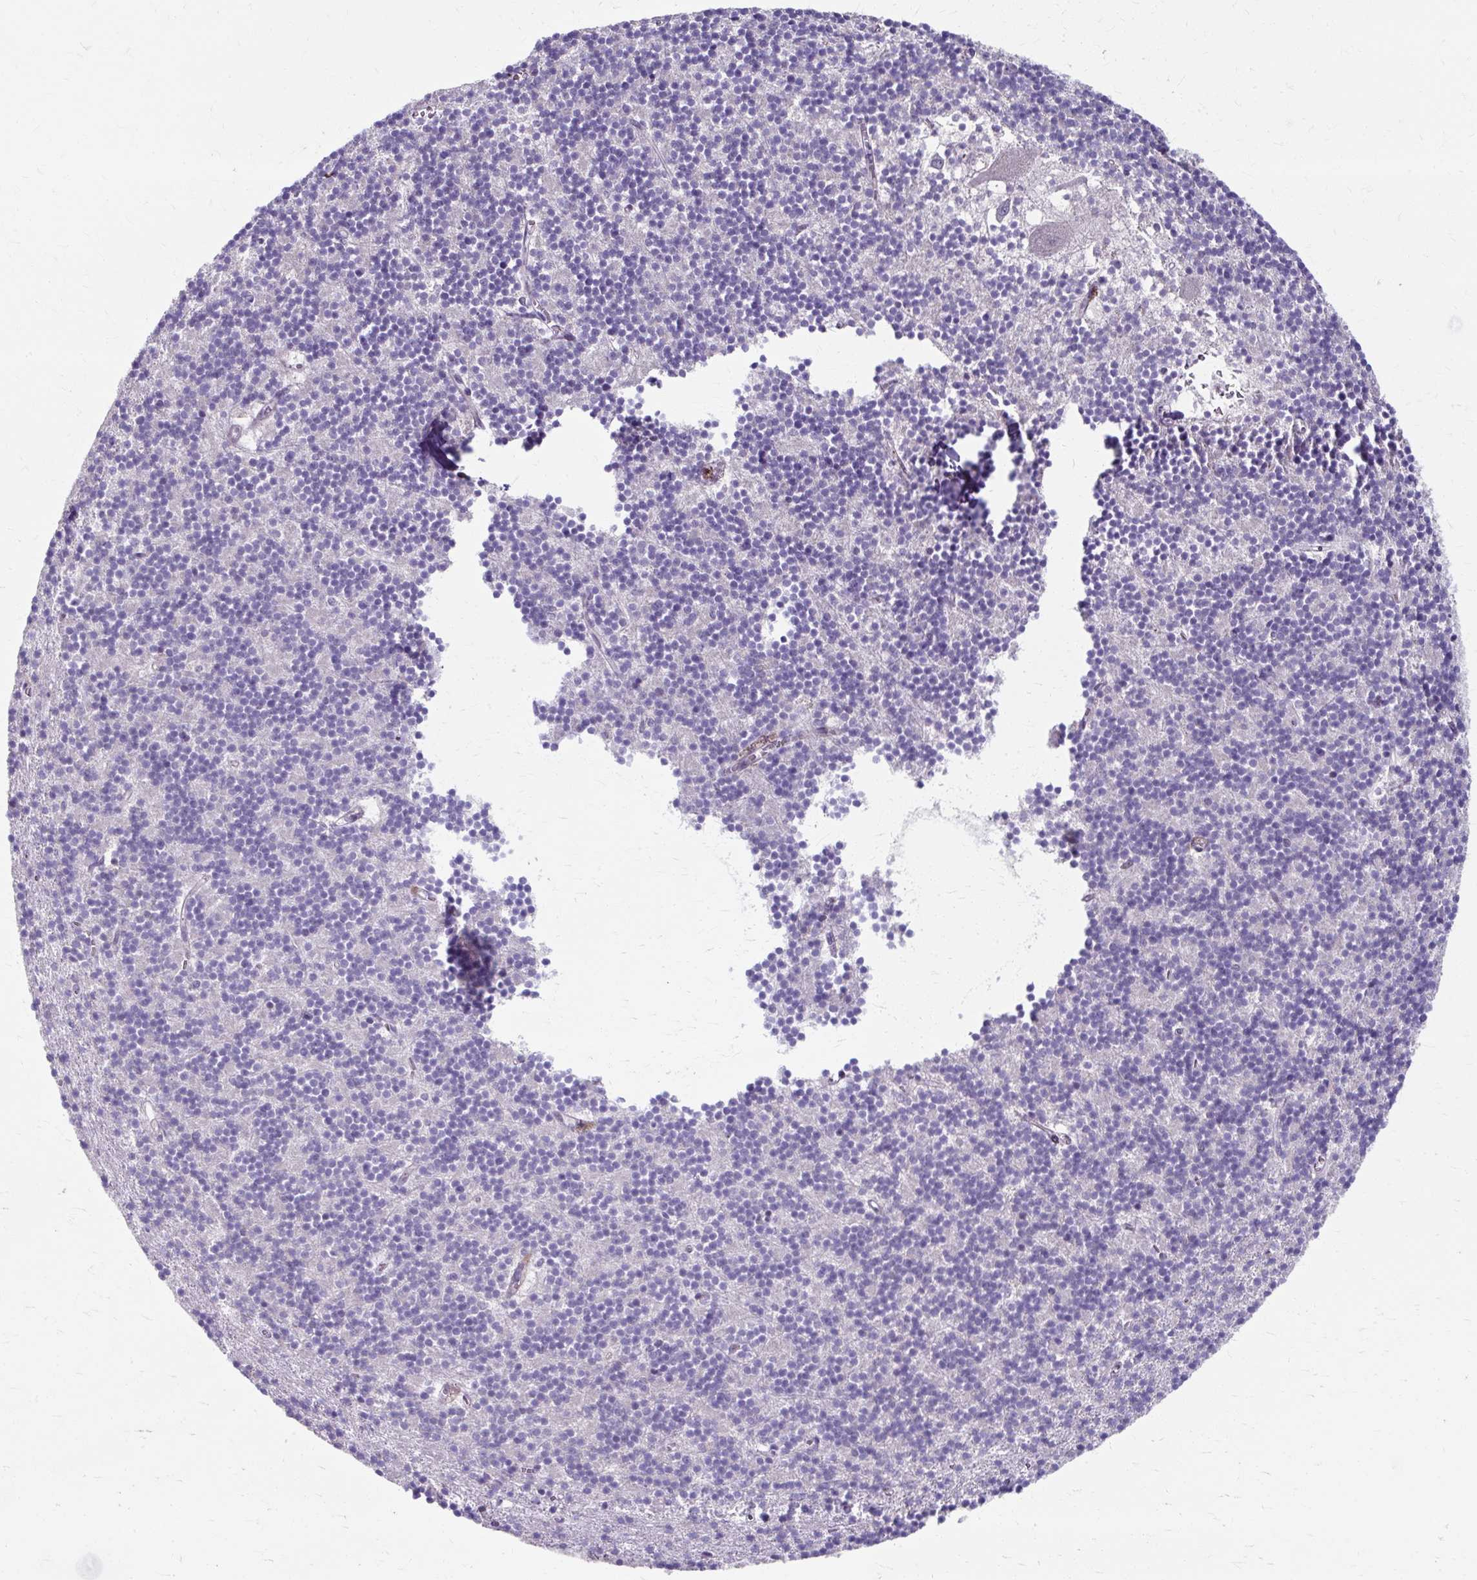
{"staining": {"intensity": "negative", "quantity": "none", "location": "none"}, "tissue": "cerebellum", "cell_type": "Cells in granular layer", "image_type": "normal", "snomed": [{"axis": "morphology", "description": "Normal tissue, NOS"}, {"axis": "topography", "description": "Cerebellum"}], "caption": "Immunohistochemical staining of unremarkable human cerebellum displays no significant staining in cells in granular layer. (Brightfield microscopy of DAB immunohistochemistry at high magnification).", "gene": "ZNF555", "patient": {"sex": "male", "age": 54}}